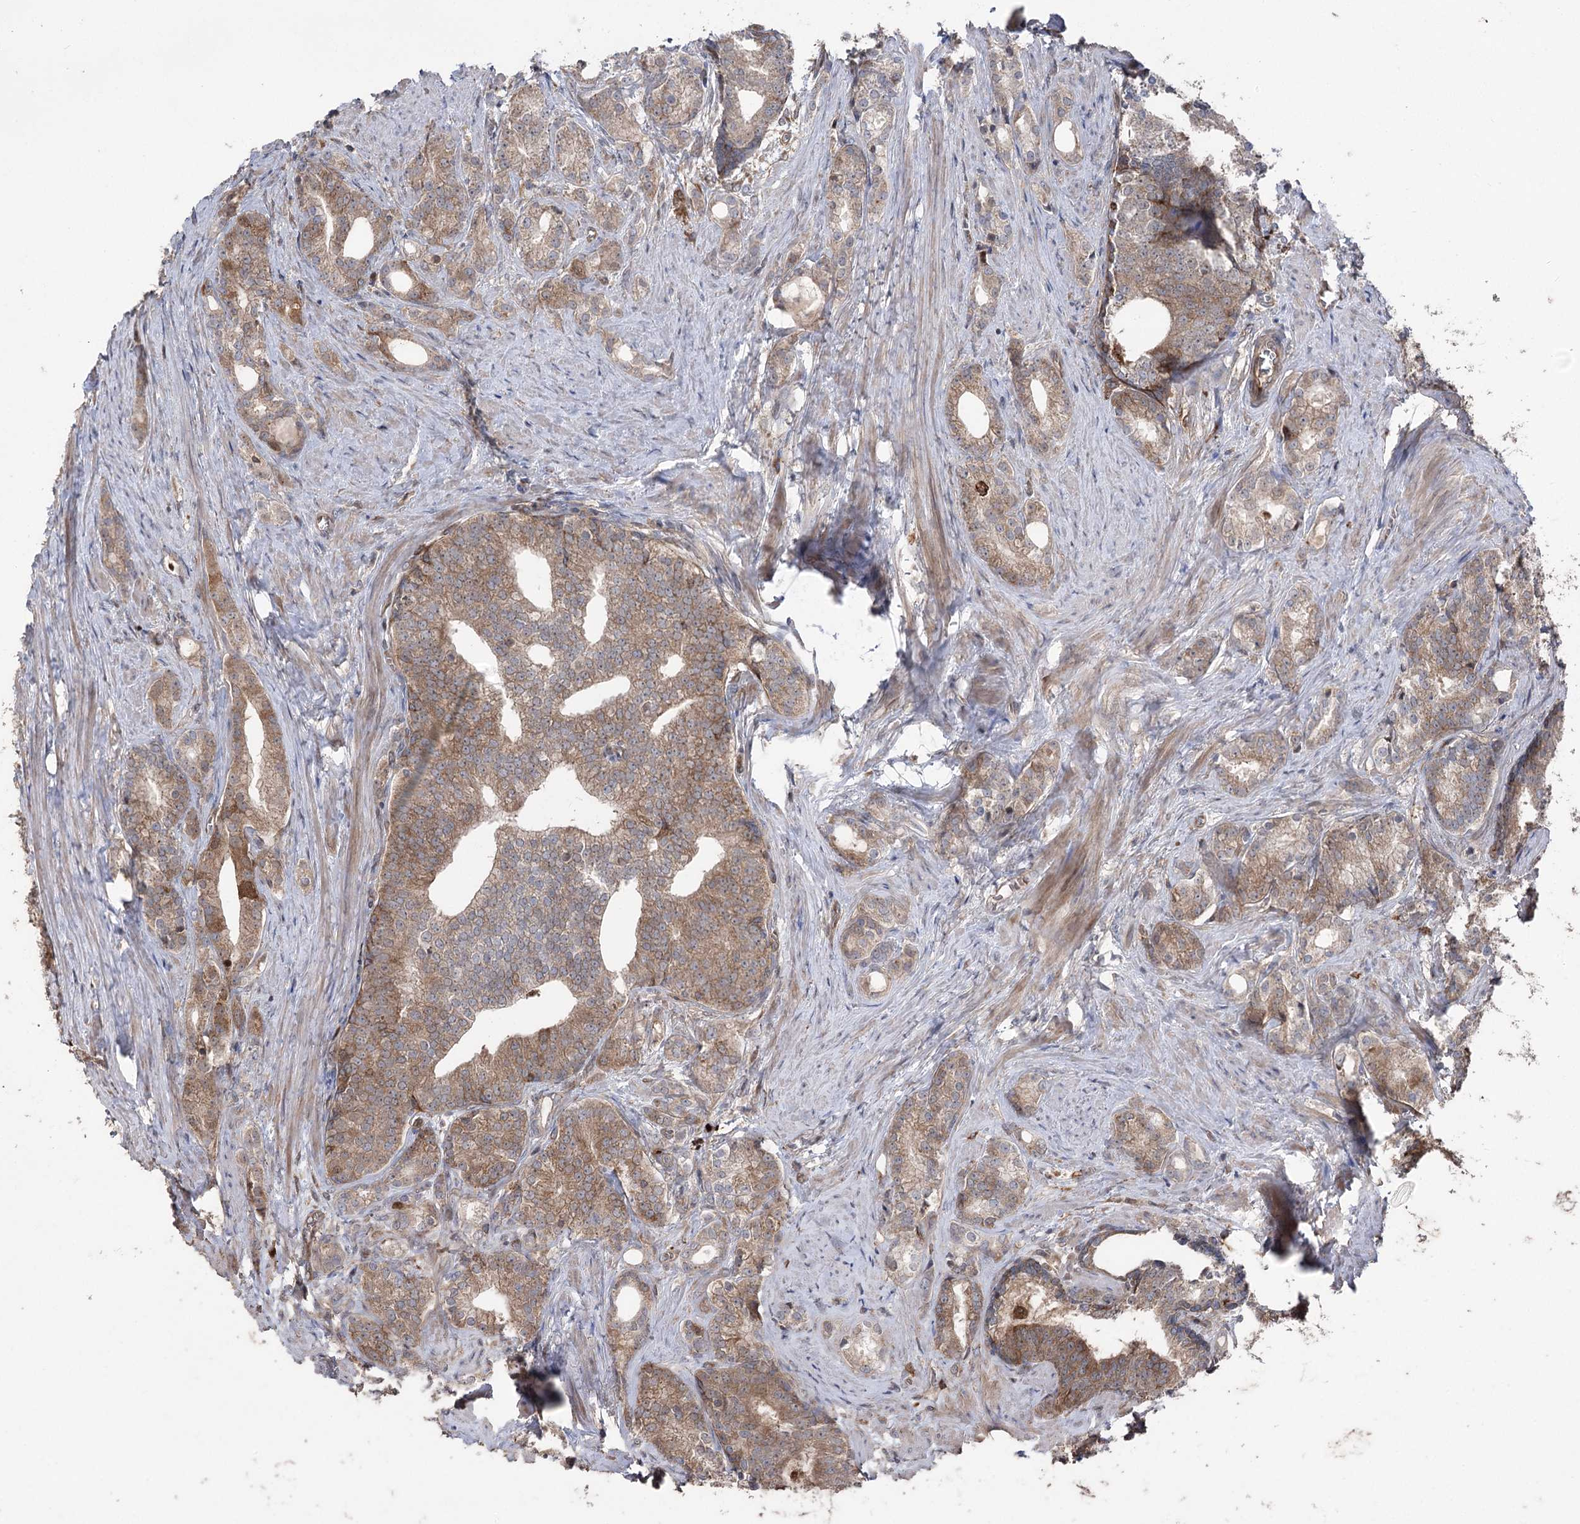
{"staining": {"intensity": "moderate", "quantity": ">75%", "location": "cytoplasmic/membranous"}, "tissue": "prostate cancer", "cell_type": "Tumor cells", "image_type": "cancer", "snomed": [{"axis": "morphology", "description": "Adenocarcinoma, Low grade"}, {"axis": "topography", "description": "Prostate"}], "caption": "Protein expression analysis of prostate adenocarcinoma (low-grade) exhibits moderate cytoplasmic/membranous staining in about >75% of tumor cells. Nuclei are stained in blue.", "gene": "OTUD1", "patient": {"sex": "male", "age": 71}}